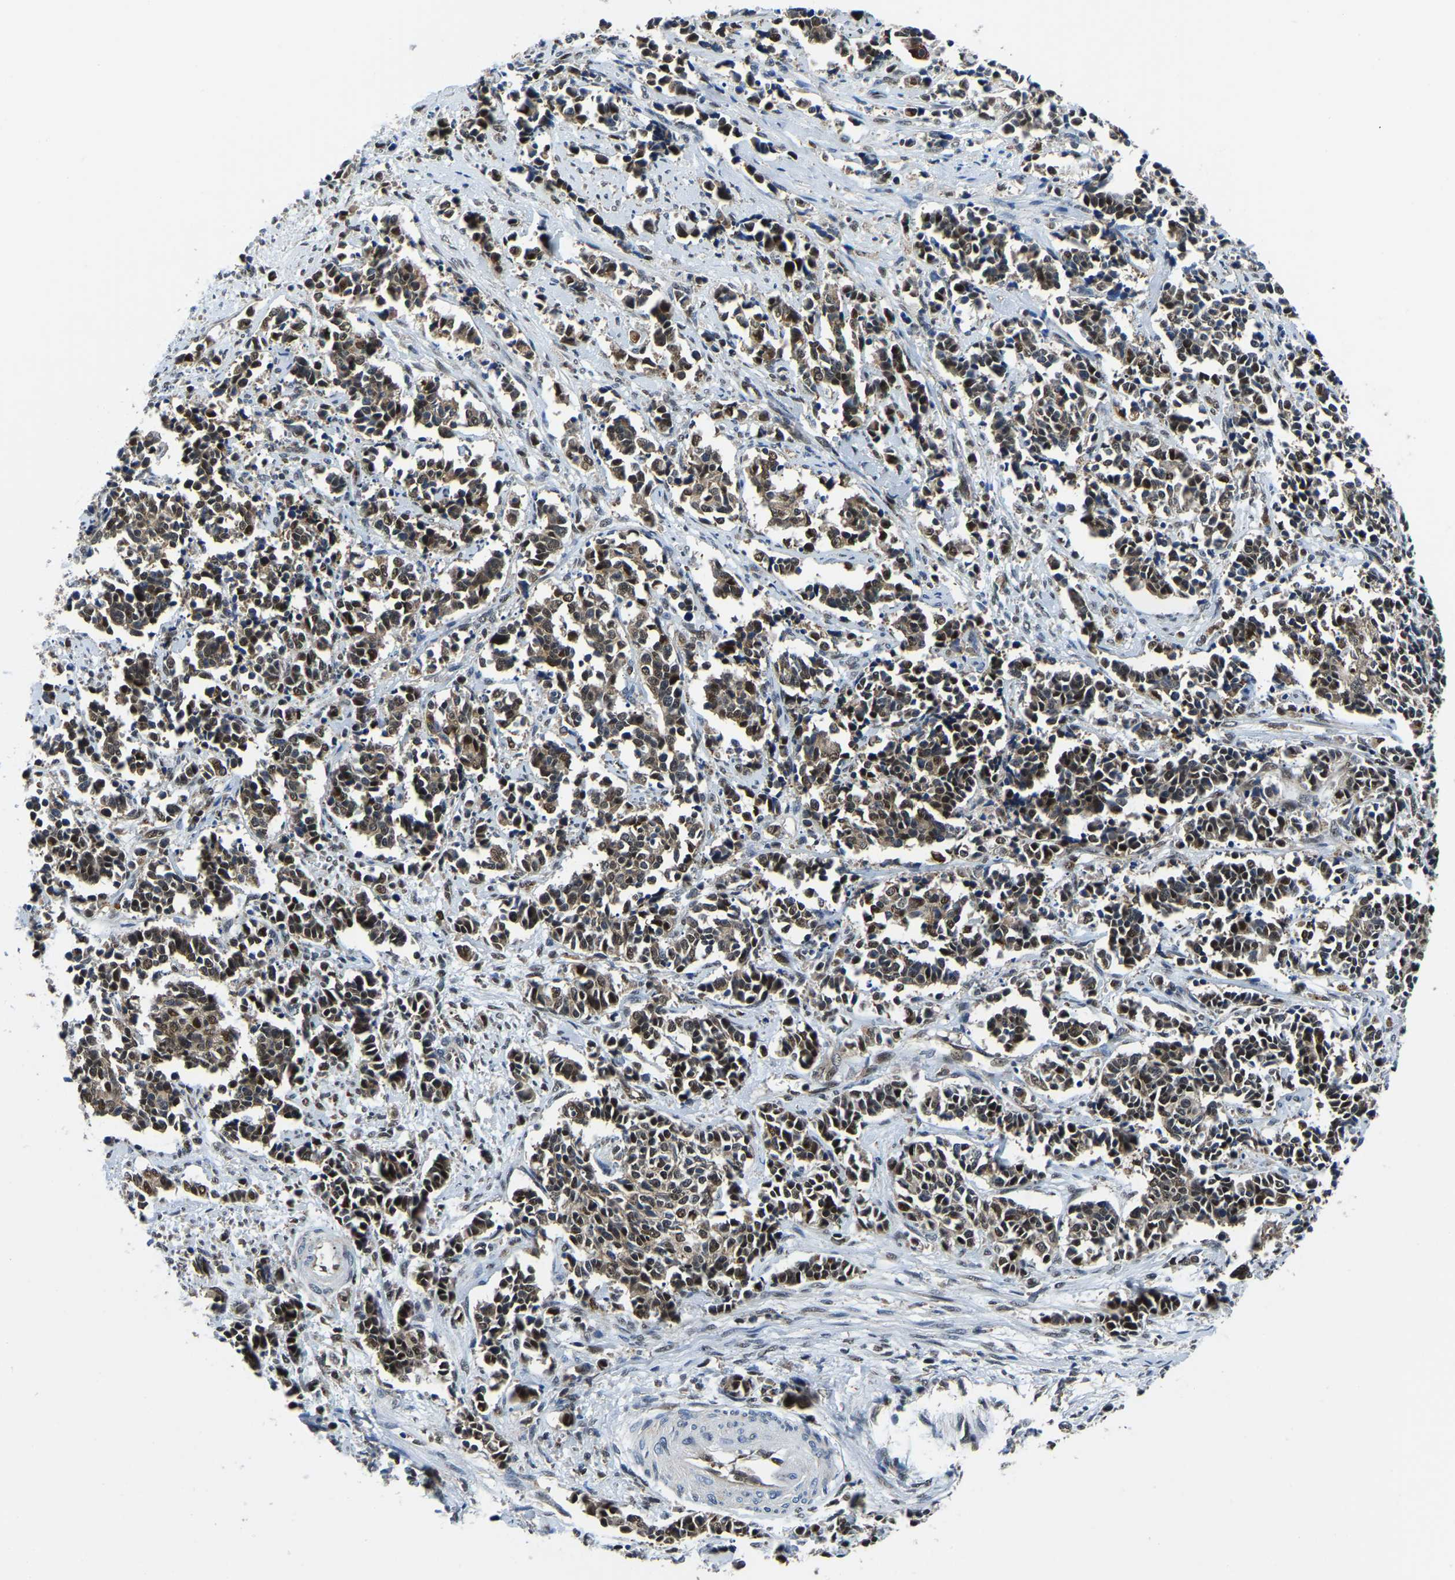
{"staining": {"intensity": "moderate", "quantity": ">75%", "location": "cytoplasmic/membranous,nuclear"}, "tissue": "cervical cancer", "cell_type": "Tumor cells", "image_type": "cancer", "snomed": [{"axis": "morphology", "description": "Normal tissue, NOS"}, {"axis": "morphology", "description": "Squamous cell carcinoma, NOS"}, {"axis": "topography", "description": "Cervix"}], "caption": "Protein expression analysis of human cervical cancer (squamous cell carcinoma) reveals moderate cytoplasmic/membranous and nuclear expression in about >75% of tumor cells.", "gene": "DFFA", "patient": {"sex": "female", "age": 35}}